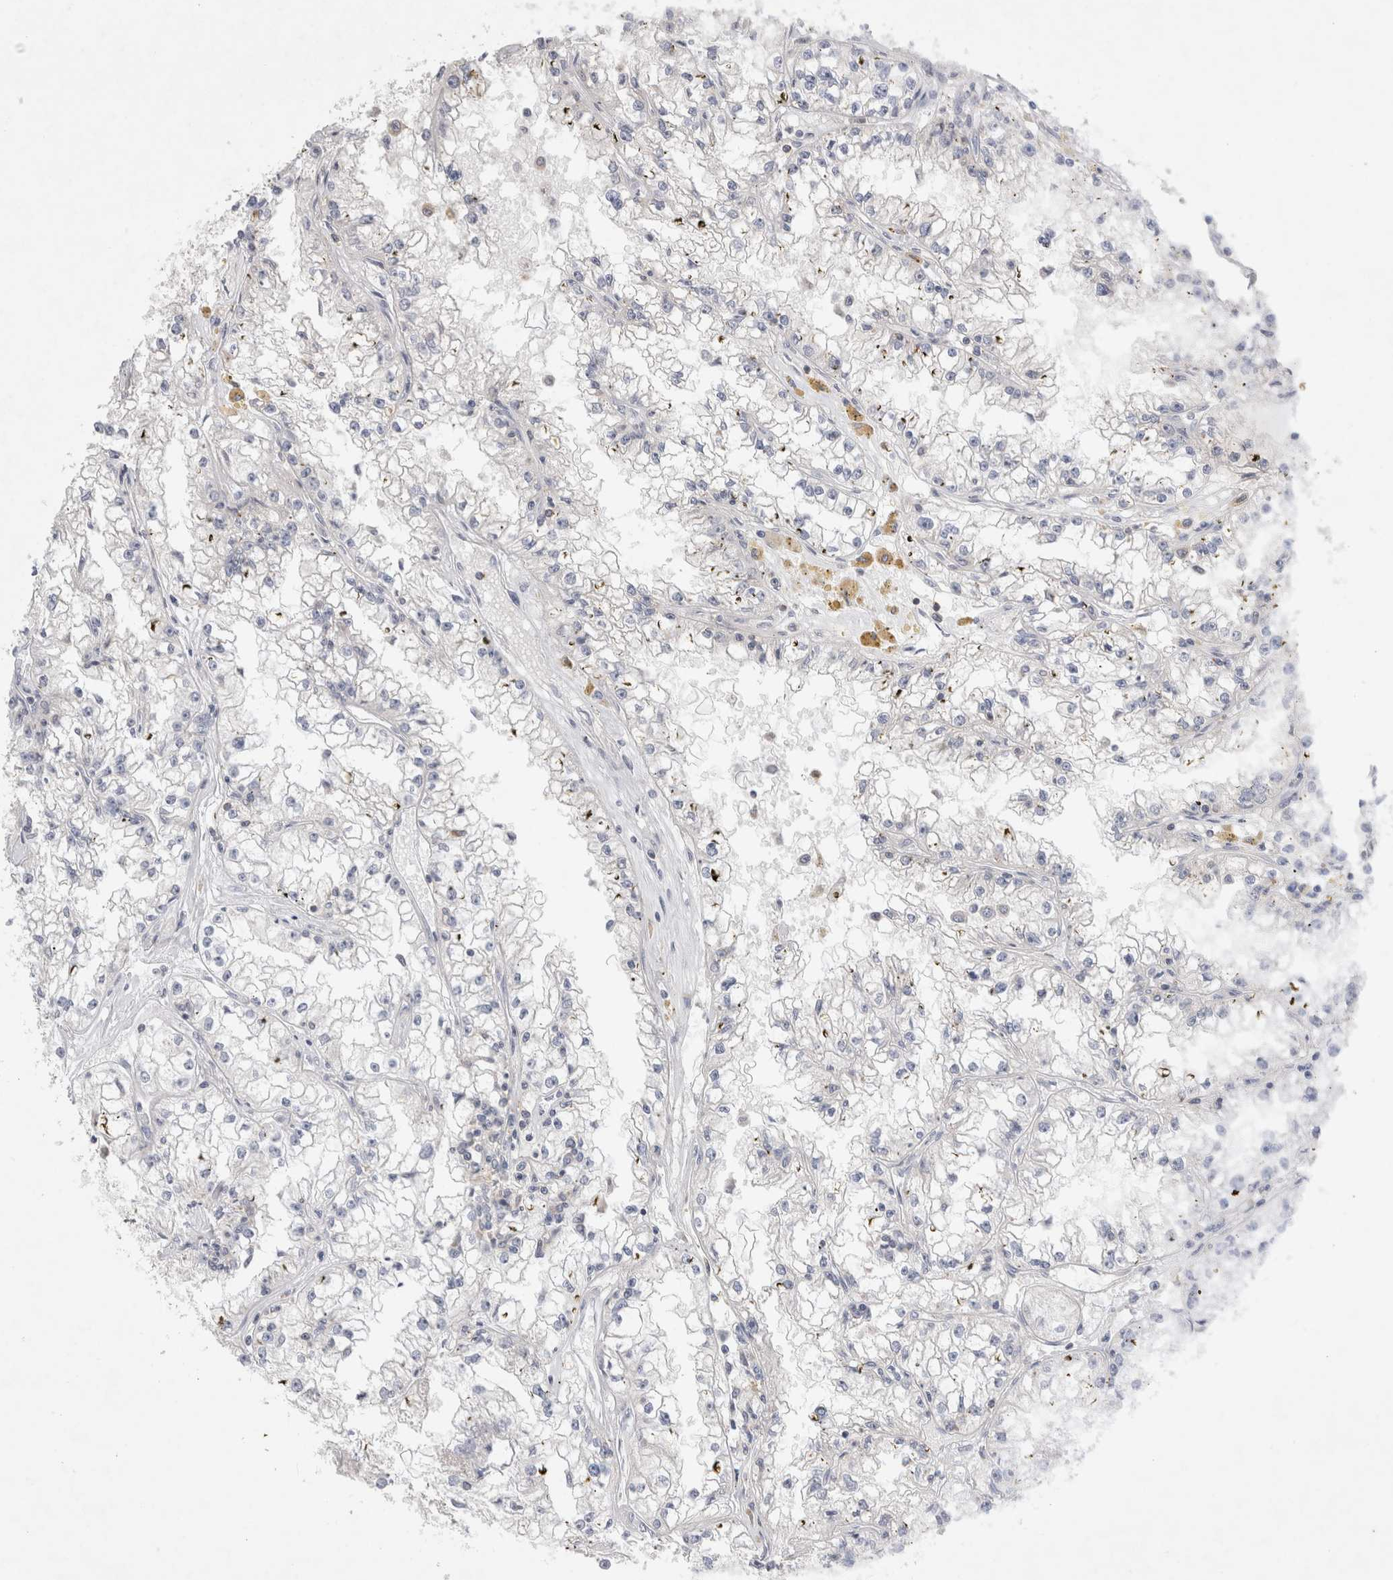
{"staining": {"intensity": "negative", "quantity": "none", "location": "none"}, "tissue": "renal cancer", "cell_type": "Tumor cells", "image_type": "cancer", "snomed": [{"axis": "morphology", "description": "Adenocarcinoma, NOS"}, {"axis": "topography", "description": "Kidney"}], "caption": "Immunohistochemistry histopathology image of neoplastic tissue: human renal cancer stained with DAB shows no significant protein positivity in tumor cells. Brightfield microscopy of immunohistochemistry (IHC) stained with DAB (3,3'-diaminobenzidine) (brown) and hematoxylin (blue), captured at high magnification.", "gene": "ZNF23", "patient": {"sex": "male", "age": 56}}